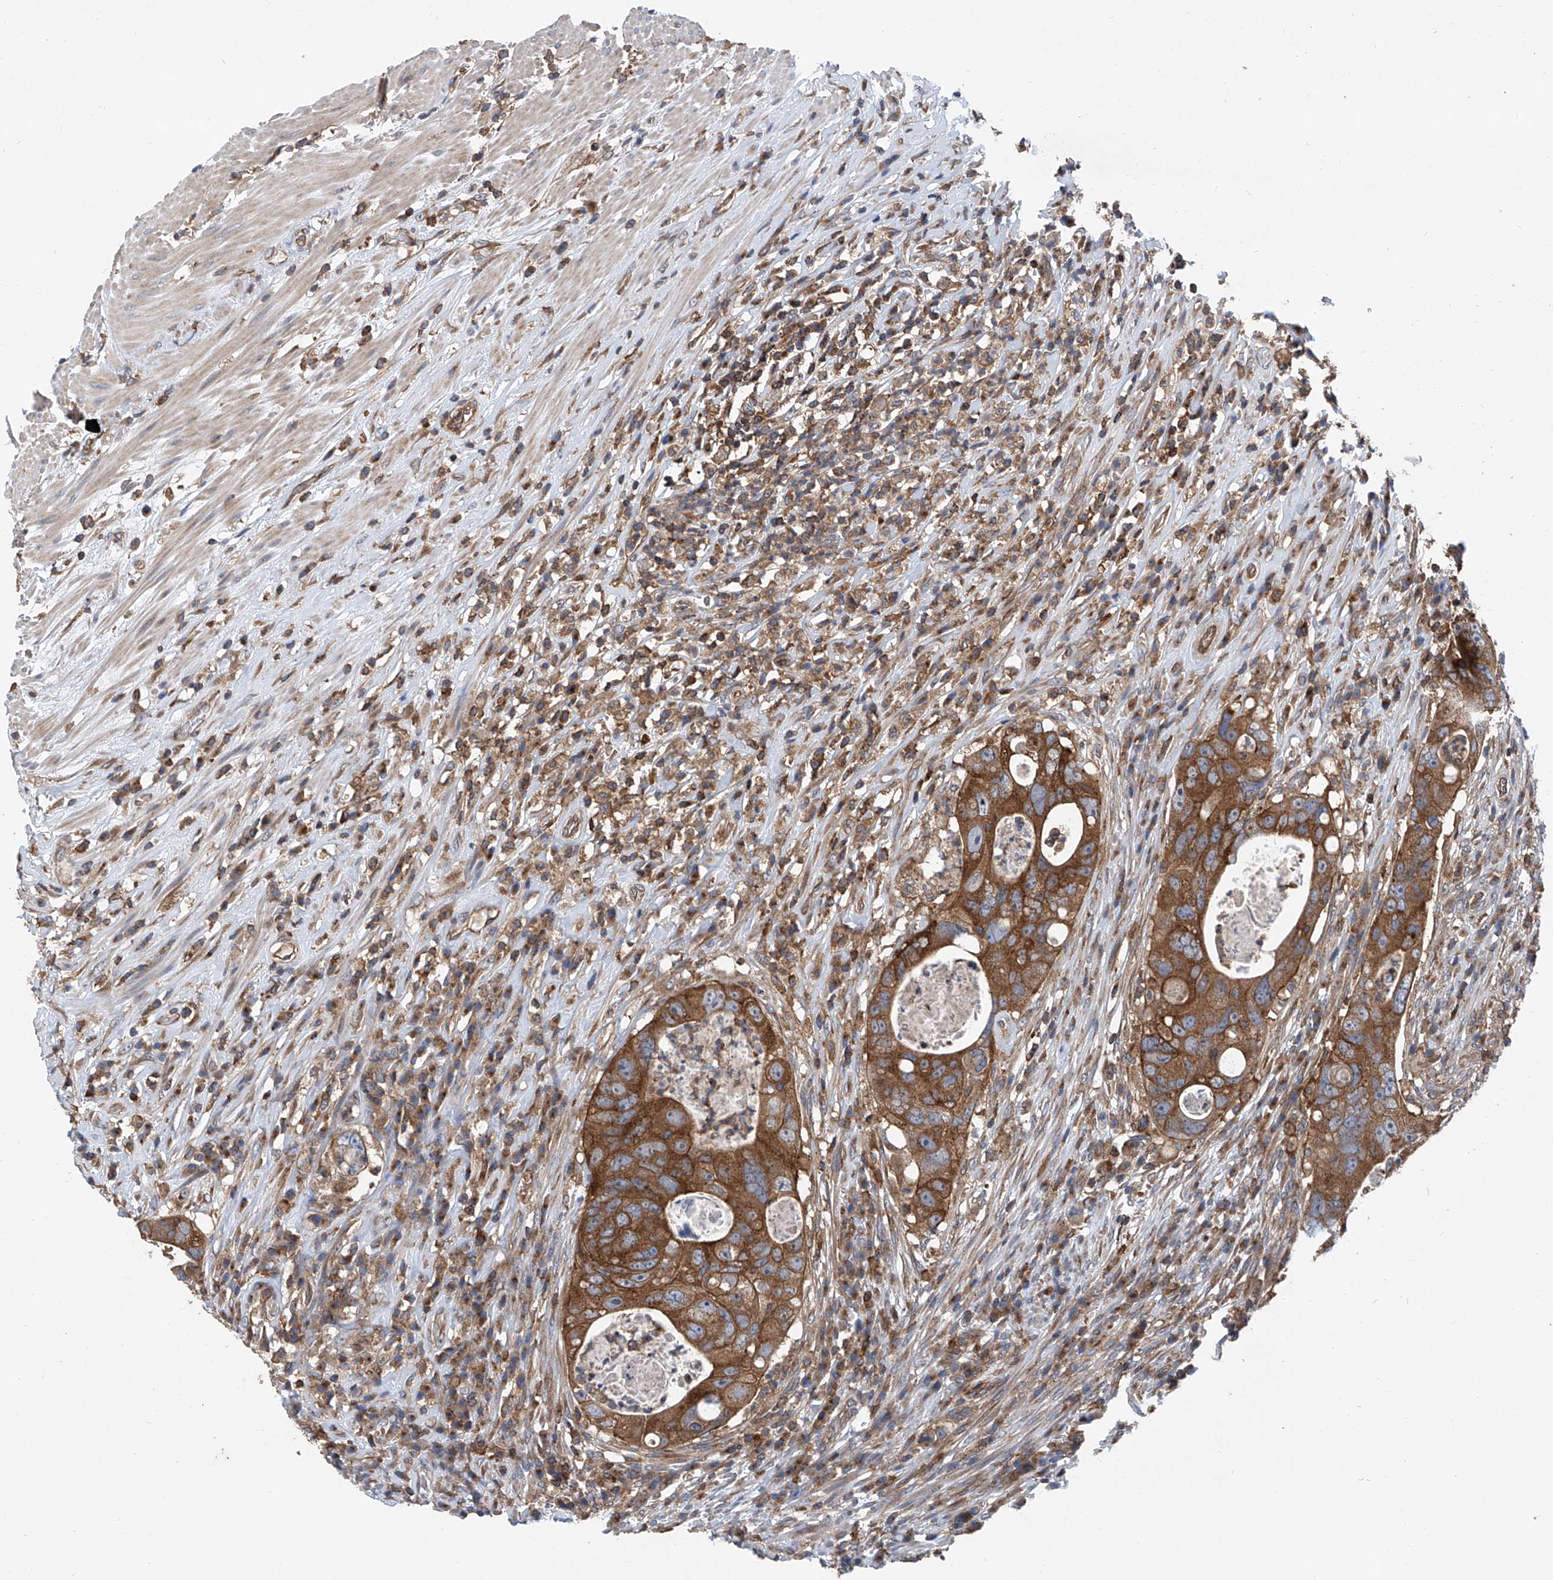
{"staining": {"intensity": "strong", "quantity": ">75%", "location": "cytoplasmic/membranous"}, "tissue": "colorectal cancer", "cell_type": "Tumor cells", "image_type": "cancer", "snomed": [{"axis": "morphology", "description": "Adenocarcinoma, NOS"}, {"axis": "topography", "description": "Rectum"}], "caption": "Immunohistochemical staining of colorectal adenocarcinoma displays strong cytoplasmic/membranous protein expression in approximately >75% of tumor cells.", "gene": "SMAP1", "patient": {"sex": "male", "age": 59}}